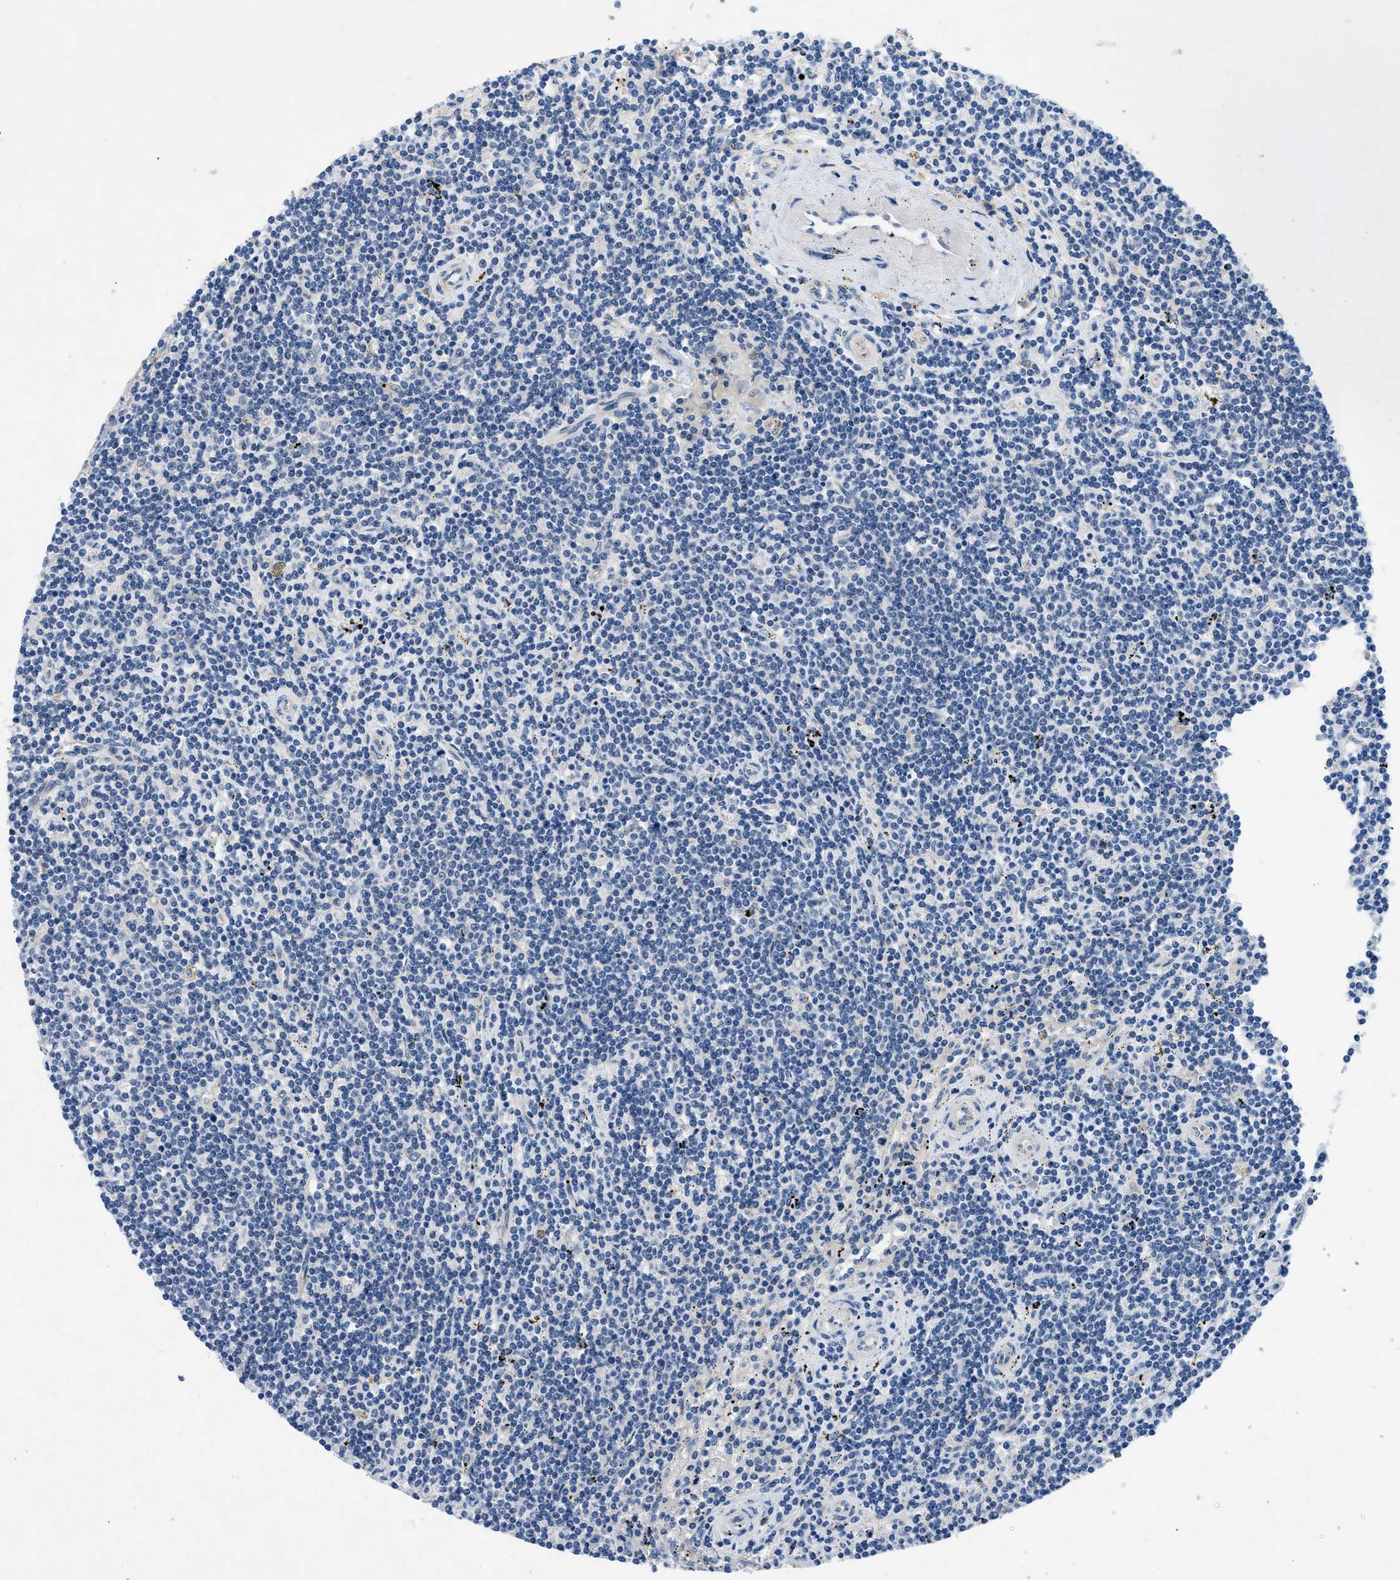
{"staining": {"intensity": "negative", "quantity": "none", "location": "none"}, "tissue": "lymphoma", "cell_type": "Tumor cells", "image_type": "cancer", "snomed": [{"axis": "morphology", "description": "Malignant lymphoma, non-Hodgkin's type, Low grade"}, {"axis": "topography", "description": "Spleen"}], "caption": "Immunohistochemistry (IHC) micrograph of malignant lymphoma, non-Hodgkin's type (low-grade) stained for a protein (brown), which shows no positivity in tumor cells.", "gene": "PGR", "patient": {"sex": "male", "age": 76}}